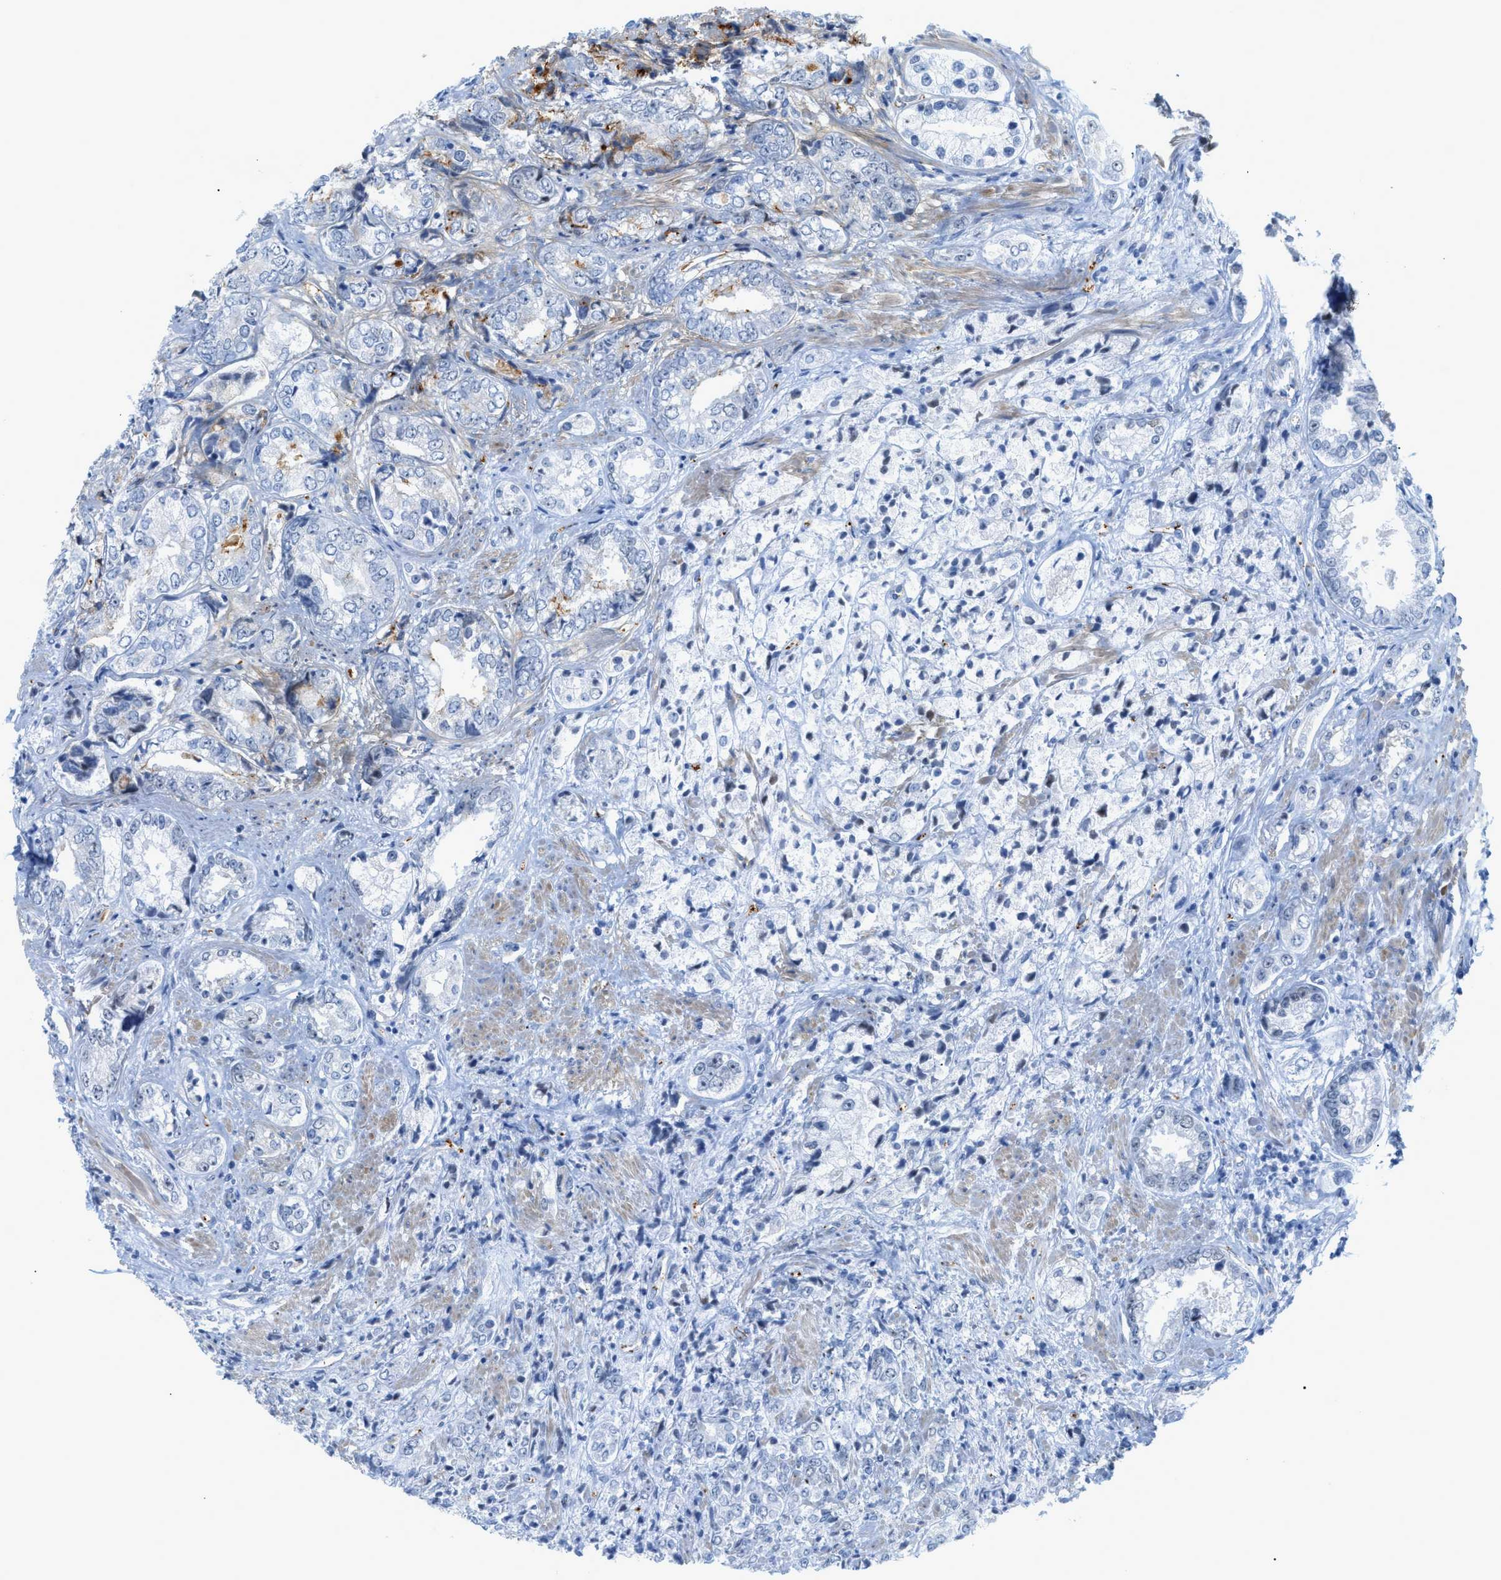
{"staining": {"intensity": "negative", "quantity": "none", "location": "none"}, "tissue": "prostate cancer", "cell_type": "Tumor cells", "image_type": "cancer", "snomed": [{"axis": "morphology", "description": "Adenocarcinoma, High grade"}, {"axis": "topography", "description": "Prostate"}], "caption": "Immunohistochemistry micrograph of neoplastic tissue: human high-grade adenocarcinoma (prostate) stained with DAB (3,3'-diaminobenzidine) shows no significant protein positivity in tumor cells. Brightfield microscopy of immunohistochemistry stained with DAB (brown) and hematoxylin (blue), captured at high magnification.", "gene": "HLTF", "patient": {"sex": "male", "age": 61}}